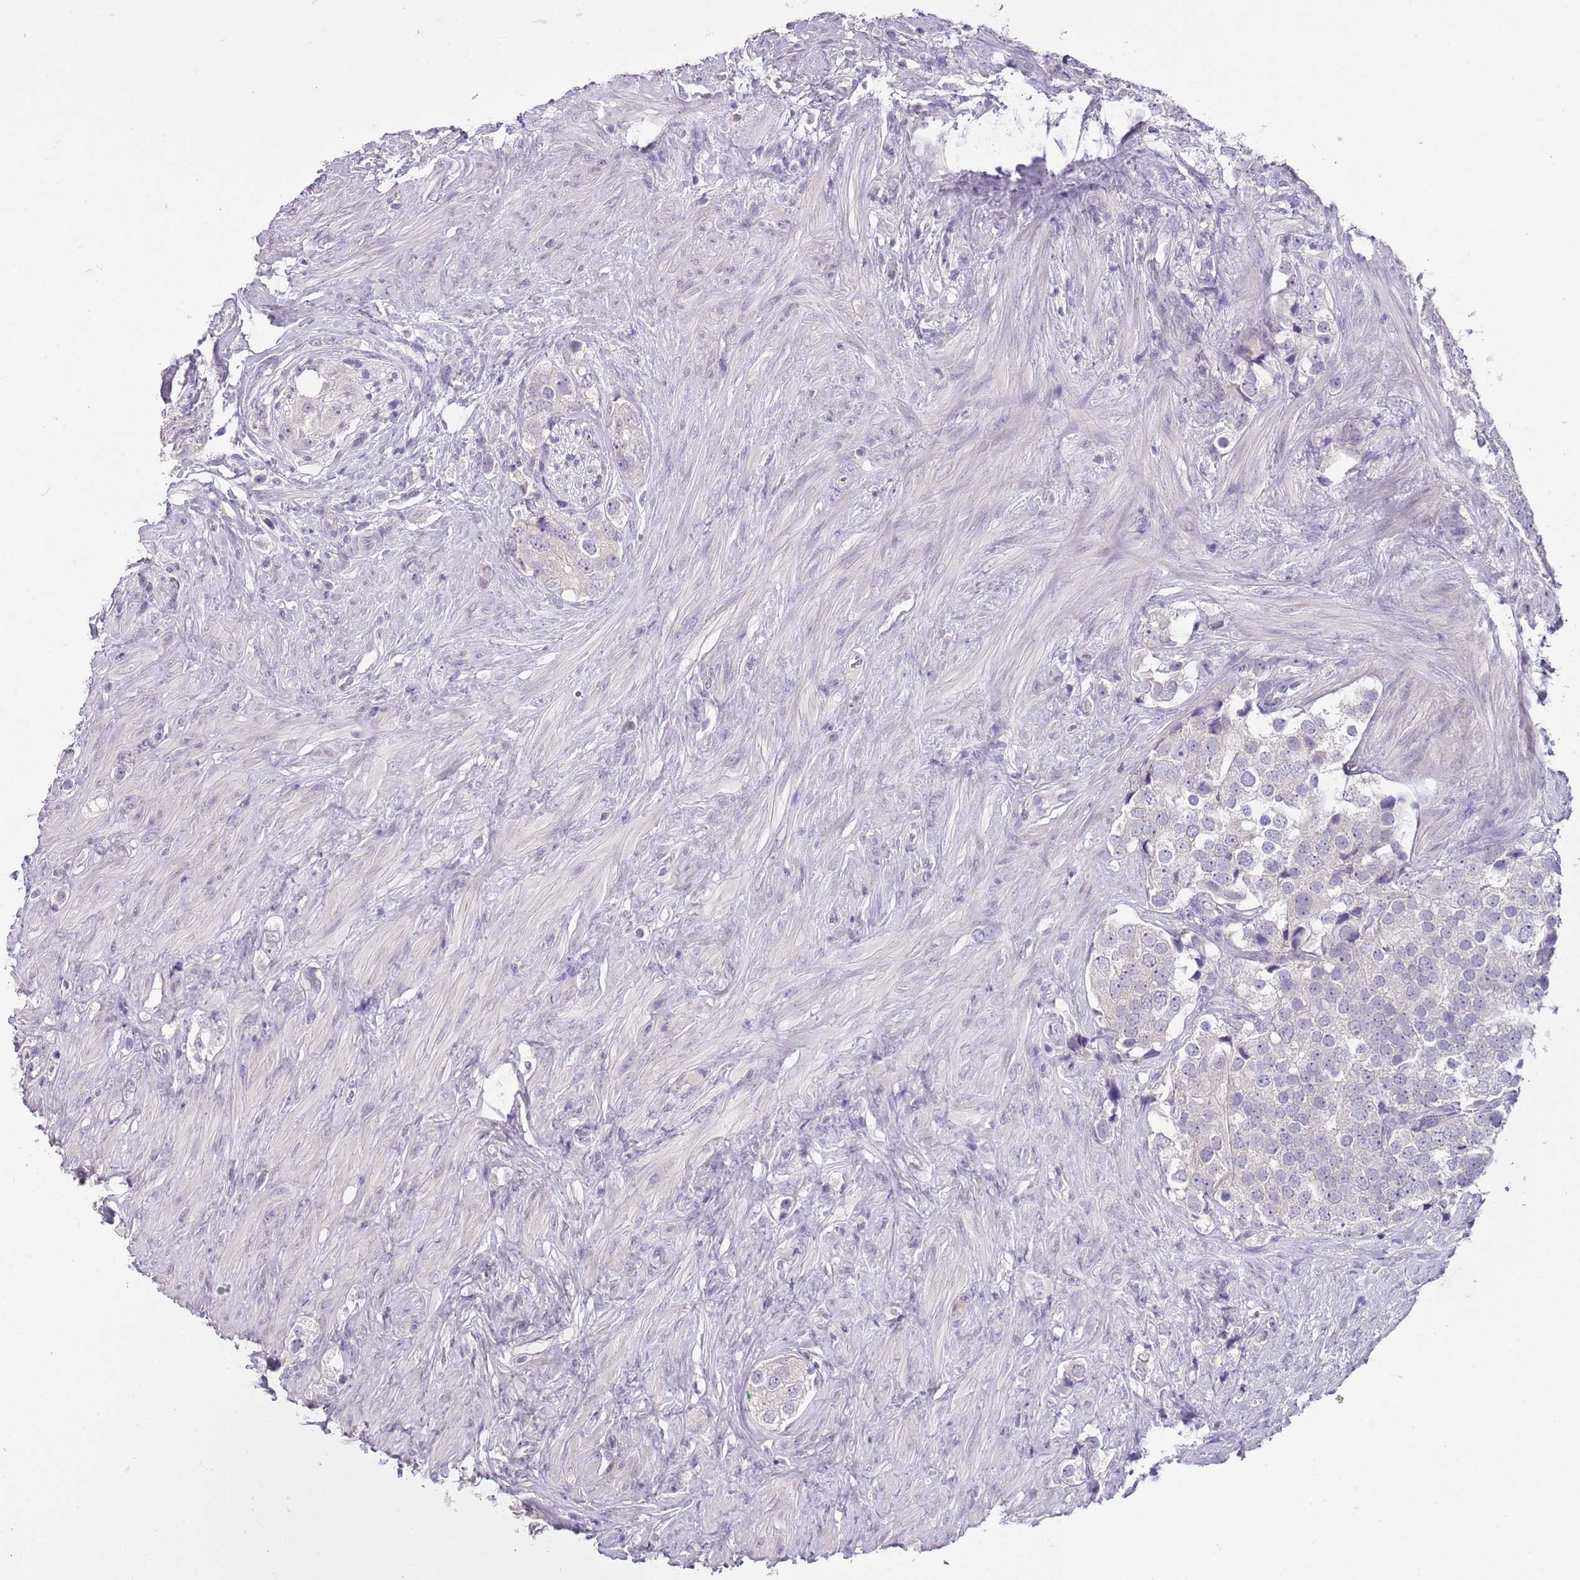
{"staining": {"intensity": "negative", "quantity": "none", "location": "none"}, "tissue": "prostate cancer", "cell_type": "Tumor cells", "image_type": "cancer", "snomed": [{"axis": "morphology", "description": "Adenocarcinoma, High grade"}, {"axis": "topography", "description": "Prostate"}], "caption": "IHC photomicrograph of neoplastic tissue: prostate adenocarcinoma (high-grade) stained with DAB (3,3'-diaminobenzidine) exhibits no significant protein staining in tumor cells.", "gene": "SLC35E3", "patient": {"sex": "male", "age": 49}}